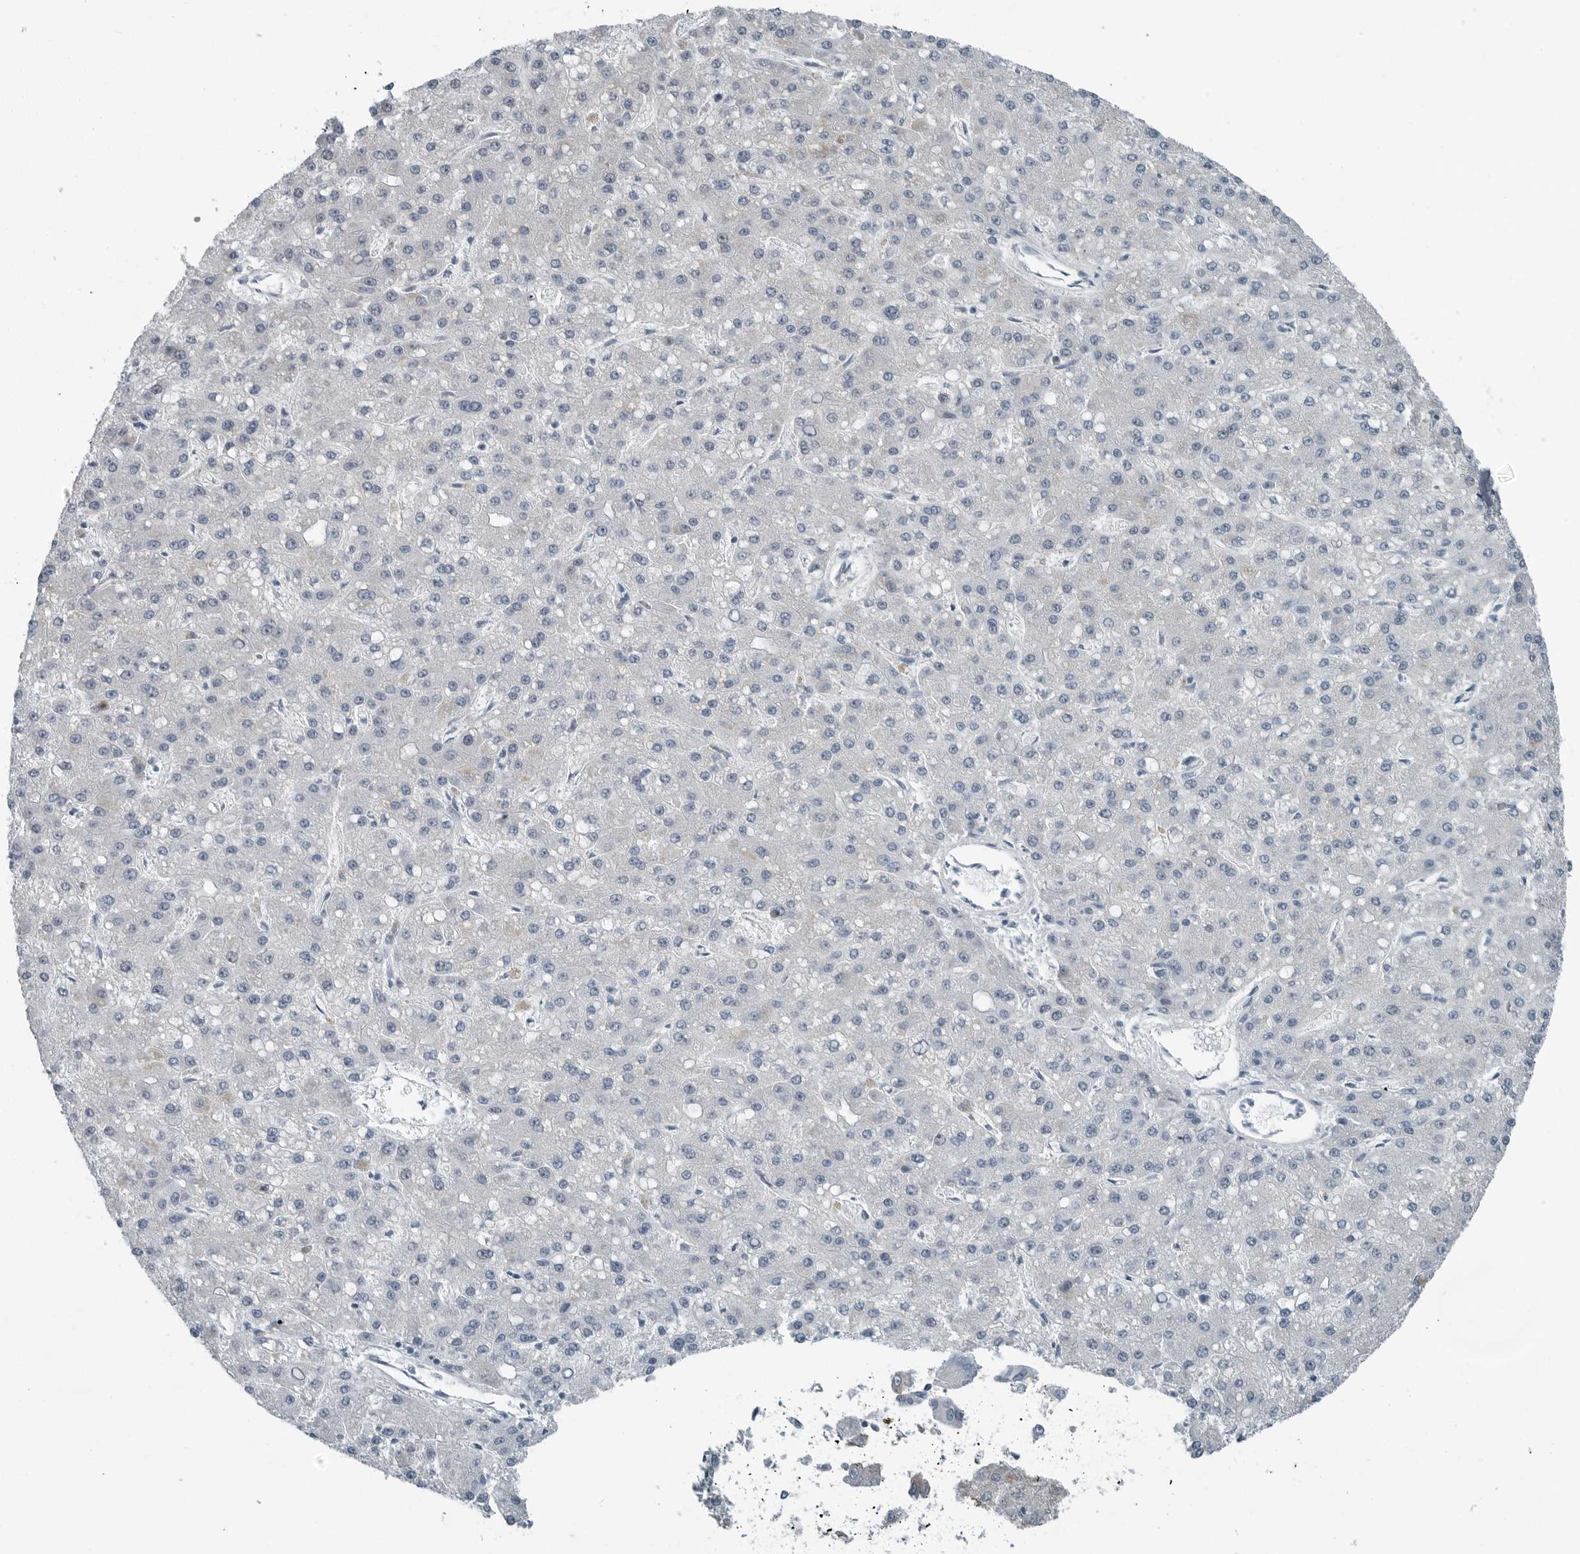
{"staining": {"intensity": "negative", "quantity": "none", "location": "none"}, "tissue": "liver cancer", "cell_type": "Tumor cells", "image_type": "cancer", "snomed": [{"axis": "morphology", "description": "Carcinoma, Hepatocellular, NOS"}, {"axis": "topography", "description": "Liver"}], "caption": "Liver hepatocellular carcinoma was stained to show a protein in brown. There is no significant staining in tumor cells.", "gene": "ZPBP2", "patient": {"sex": "male", "age": 67}}